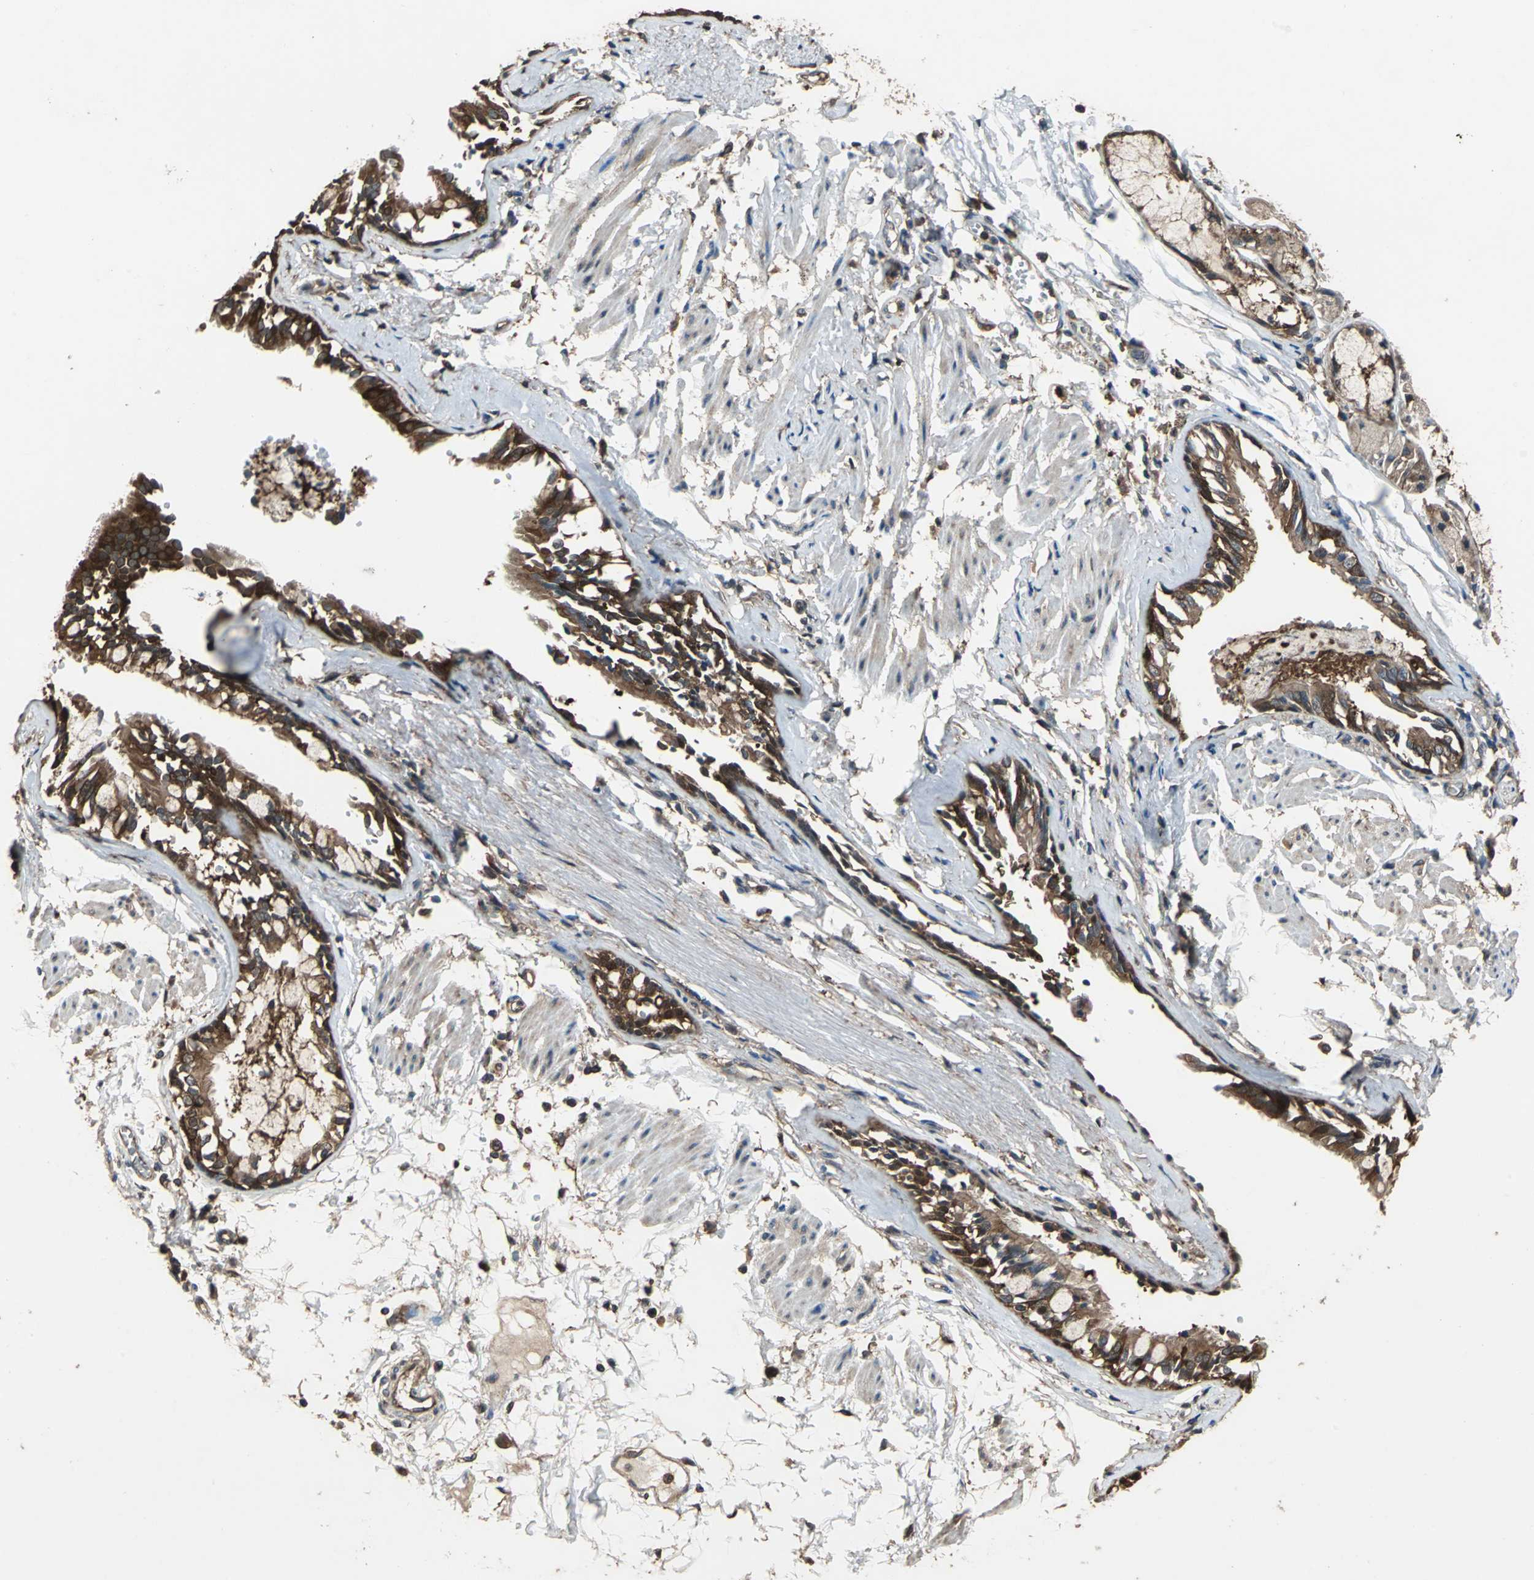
{"staining": {"intensity": "strong", "quantity": ">75%", "location": "cytoplasmic/membranous"}, "tissue": "bronchus", "cell_type": "Respiratory epithelial cells", "image_type": "normal", "snomed": [{"axis": "morphology", "description": "Normal tissue, NOS"}, {"axis": "topography", "description": "Bronchus"}, {"axis": "topography", "description": "Lung"}], "caption": "Protein expression analysis of benign bronchus displays strong cytoplasmic/membranous positivity in about >75% of respiratory epithelial cells. The staining is performed using DAB (3,3'-diaminobenzidine) brown chromogen to label protein expression. The nuclei are counter-stained blue using hematoxylin.", "gene": "CAPN1", "patient": {"sex": "female", "age": 56}}